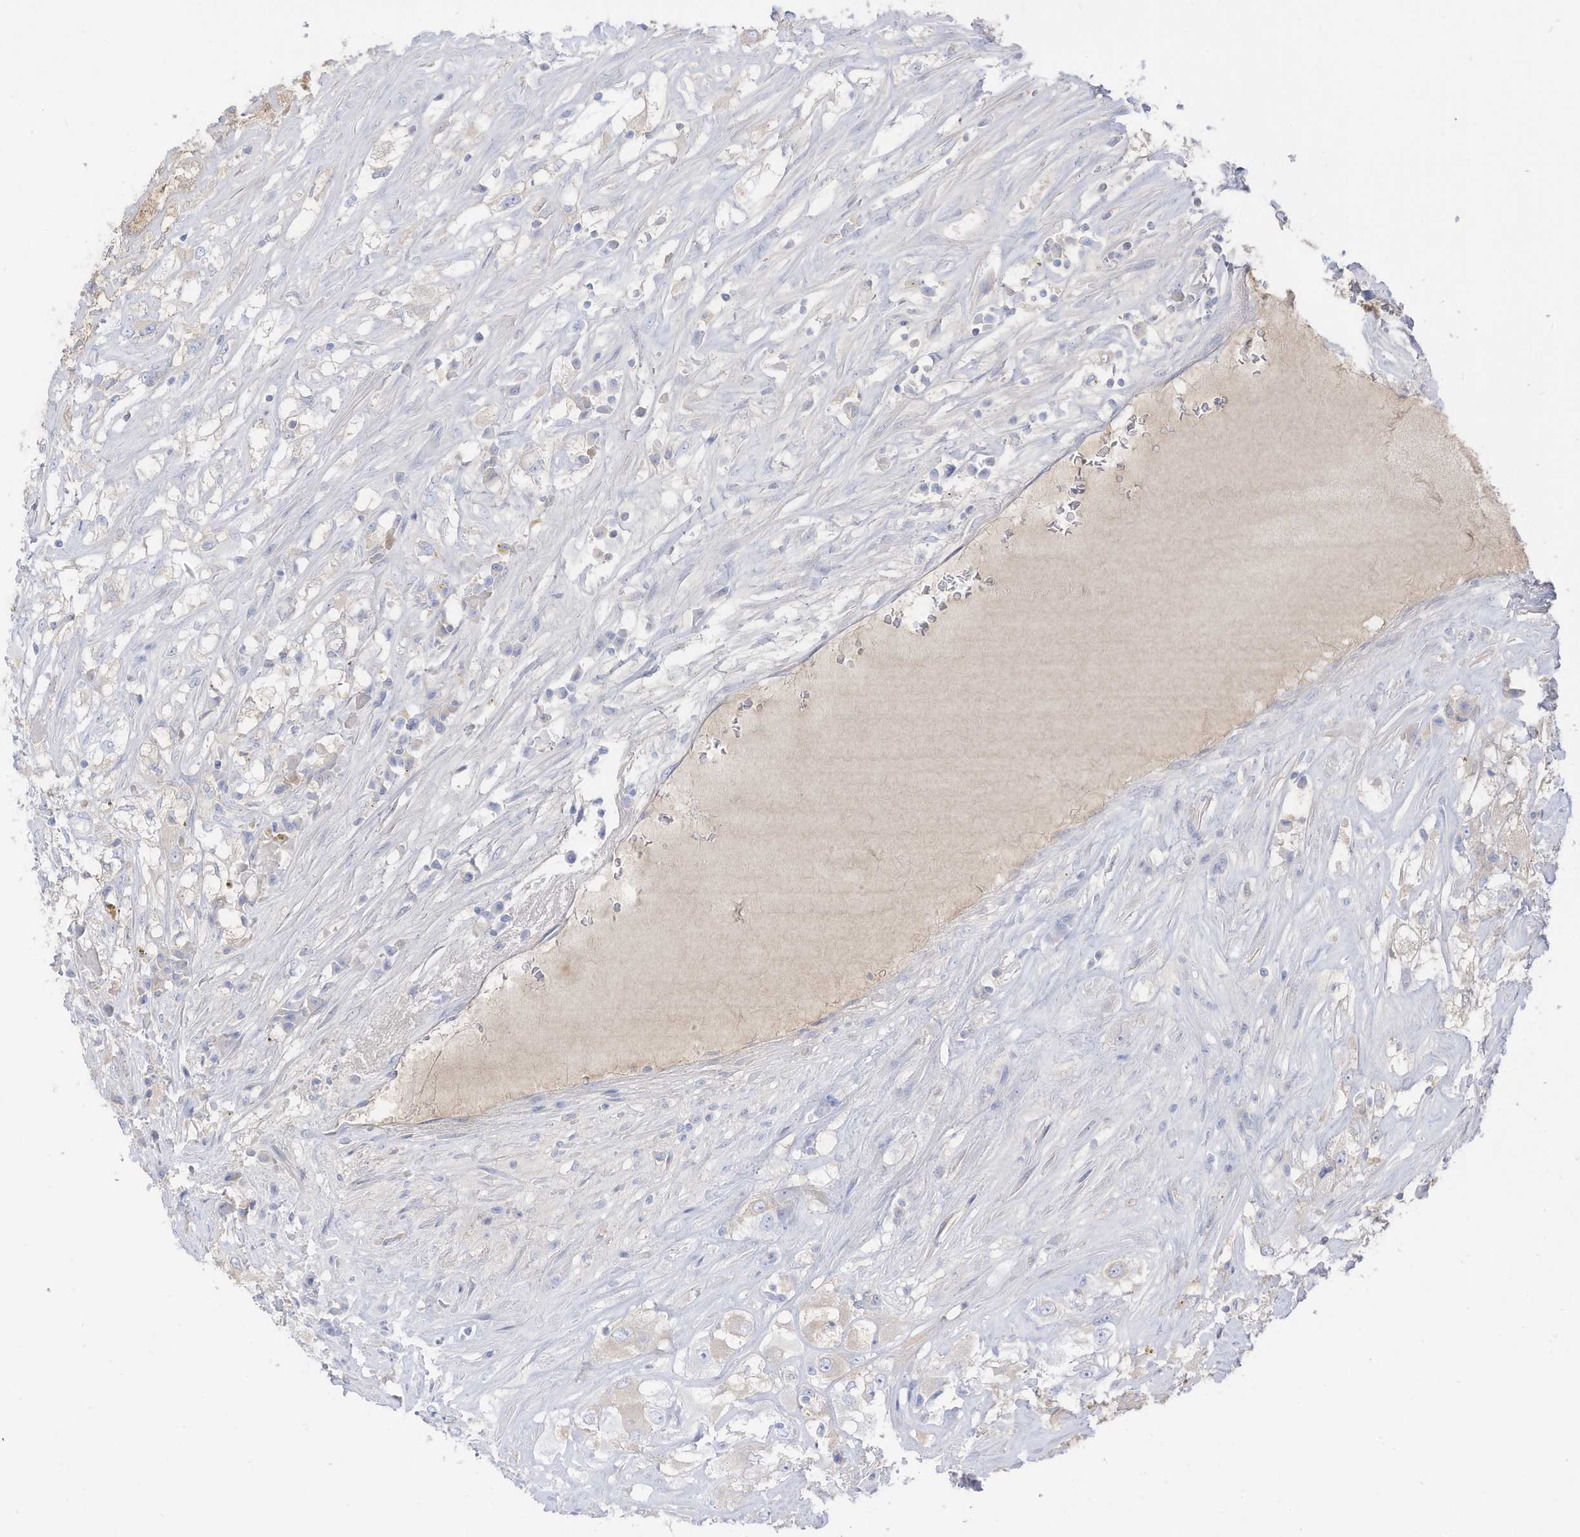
{"staining": {"intensity": "negative", "quantity": "none", "location": "none"}, "tissue": "renal cancer", "cell_type": "Tumor cells", "image_type": "cancer", "snomed": [{"axis": "morphology", "description": "Adenocarcinoma, NOS"}, {"axis": "topography", "description": "Kidney"}], "caption": "Protein analysis of renal cancer (adenocarcinoma) demonstrates no significant positivity in tumor cells.", "gene": "HSD17B13", "patient": {"sex": "female", "age": 52}}